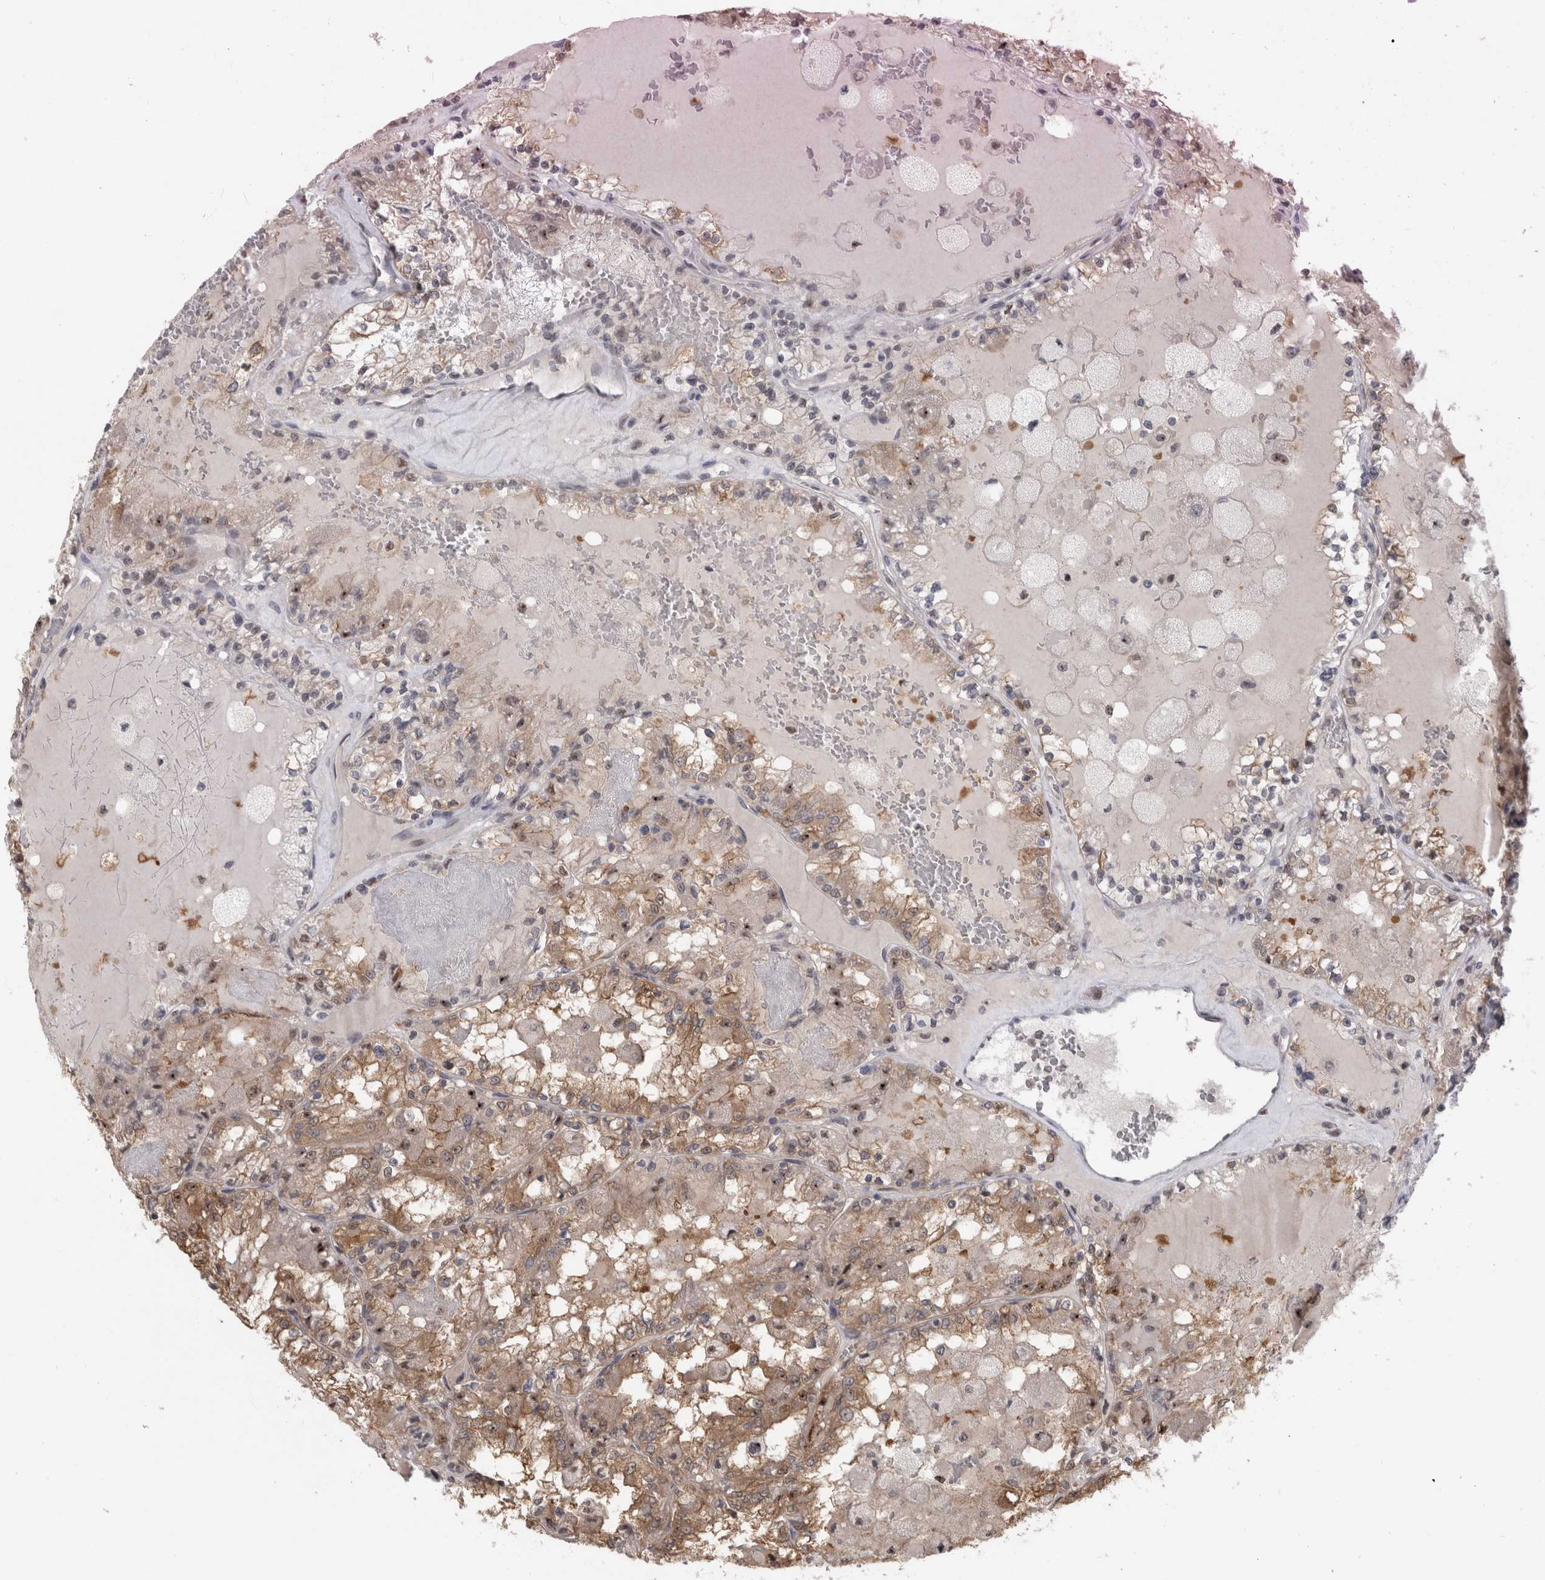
{"staining": {"intensity": "moderate", "quantity": "25%-75%", "location": "cytoplasmic/membranous,nuclear"}, "tissue": "renal cancer", "cell_type": "Tumor cells", "image_type": "cancer", "snomed": [{"axis": "morphology", "description": "Adenocarcinoma, NOS"}, {"axis": "topography", "description": "Kidney"}], "caption": "A high-resolution histopathology image shows IHC staining of adenocarcinoma (renal), which shows moderate cytoplasmic/membranous and nuclear staining in about 25%-75% of tumor cells. (DAB (3,3'-diaminobenzidine) IHC, brown staining for protein, blue staining for nuclei).", "gene": "PIGP", "patient": {"sex": "female", "age": 56}}